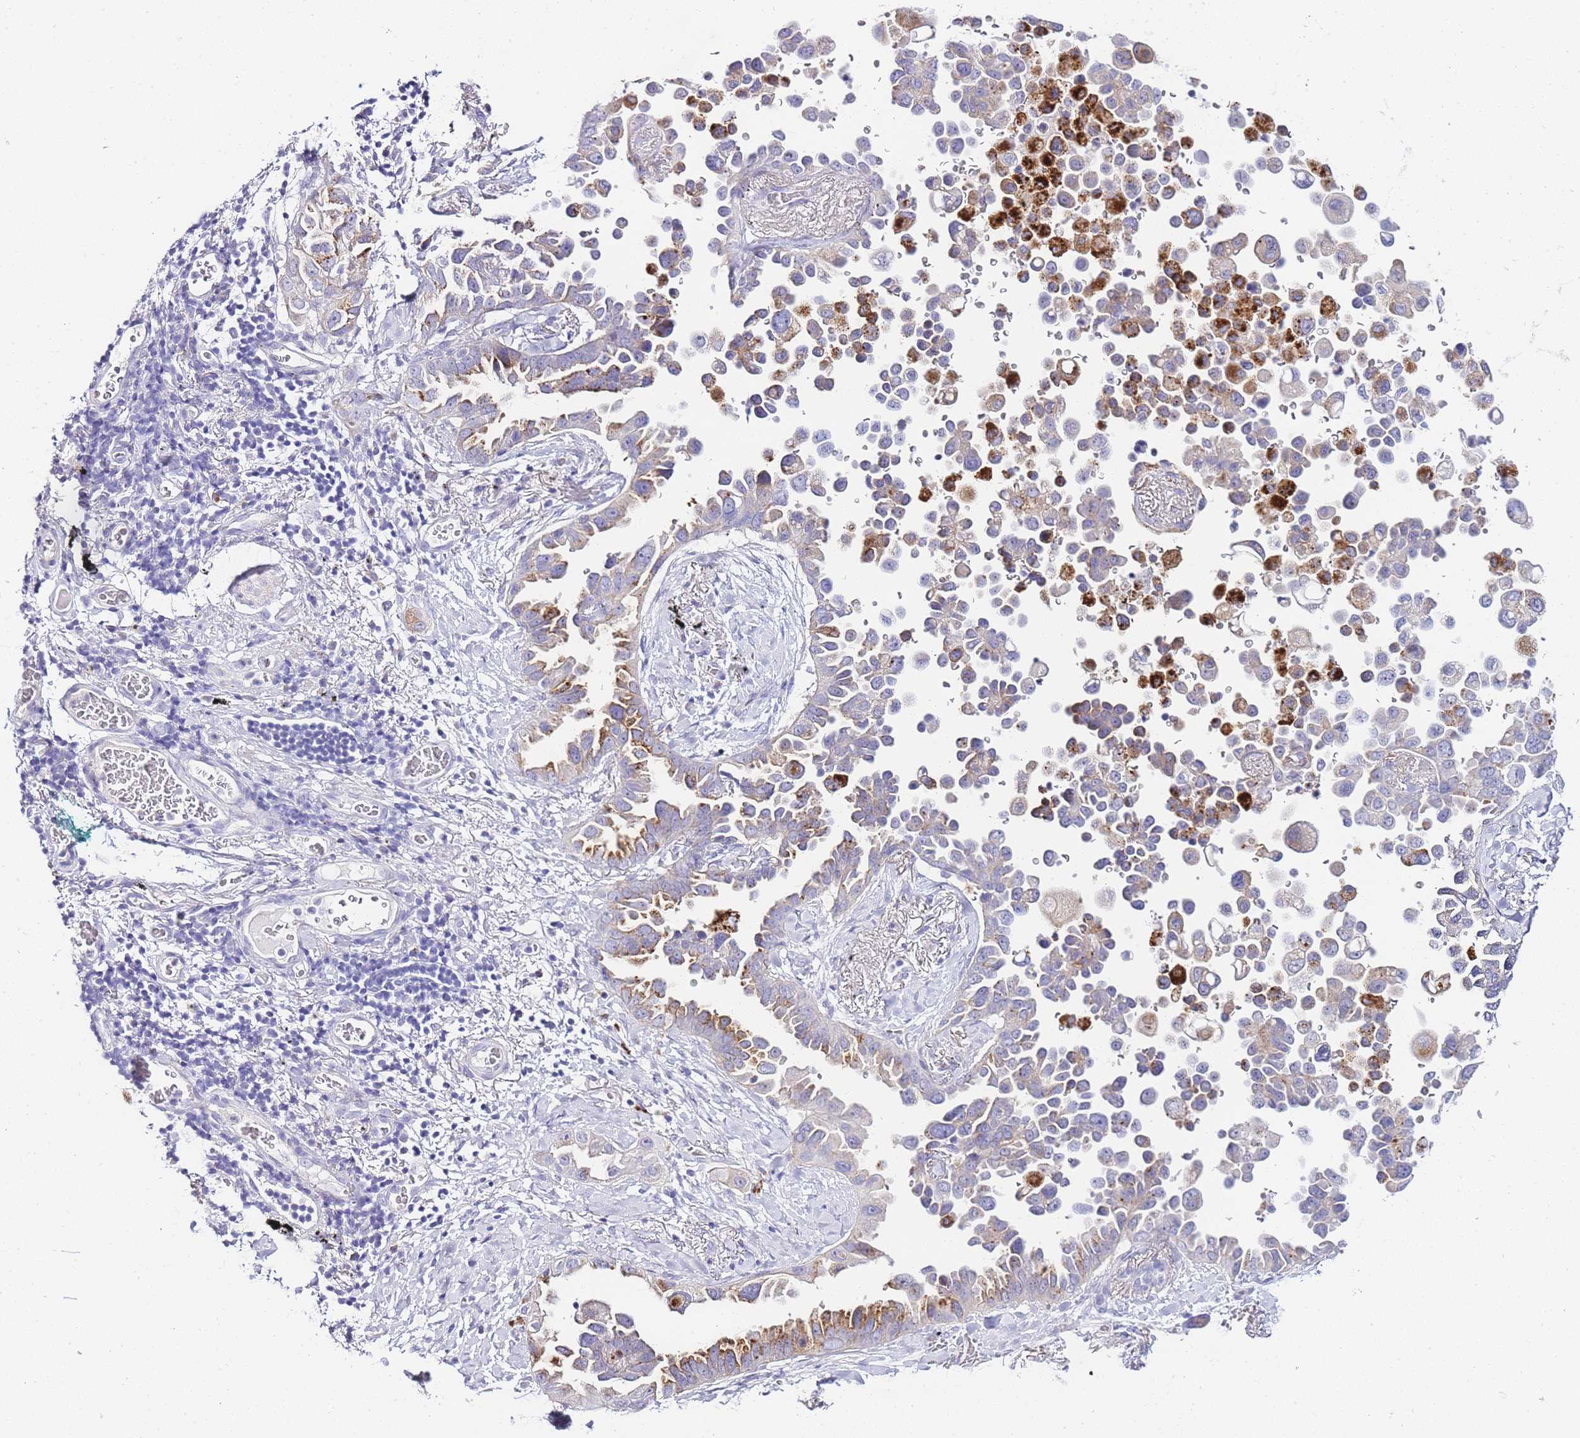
{"staining": {"intensity": "moderate", "quantity": "<25%", "location": "cytoplasmic/membranous"}, "tissue": "lung cancer", "cell_type": "Tumor cells", "image_type": "cancer", "snomed": [{"axis": "morphology", "description": "Adenocarcinoma, NOS"}, {"axis": "topography", "description": "Lung"}], "caption": "Moderate cytoplasmic/membranous protein expression is identified in approximately <25% of tumor cells in adenocarcinoma (lung).", "gene": "DPP4", "patient": {"sex": "female", "age": 67}}